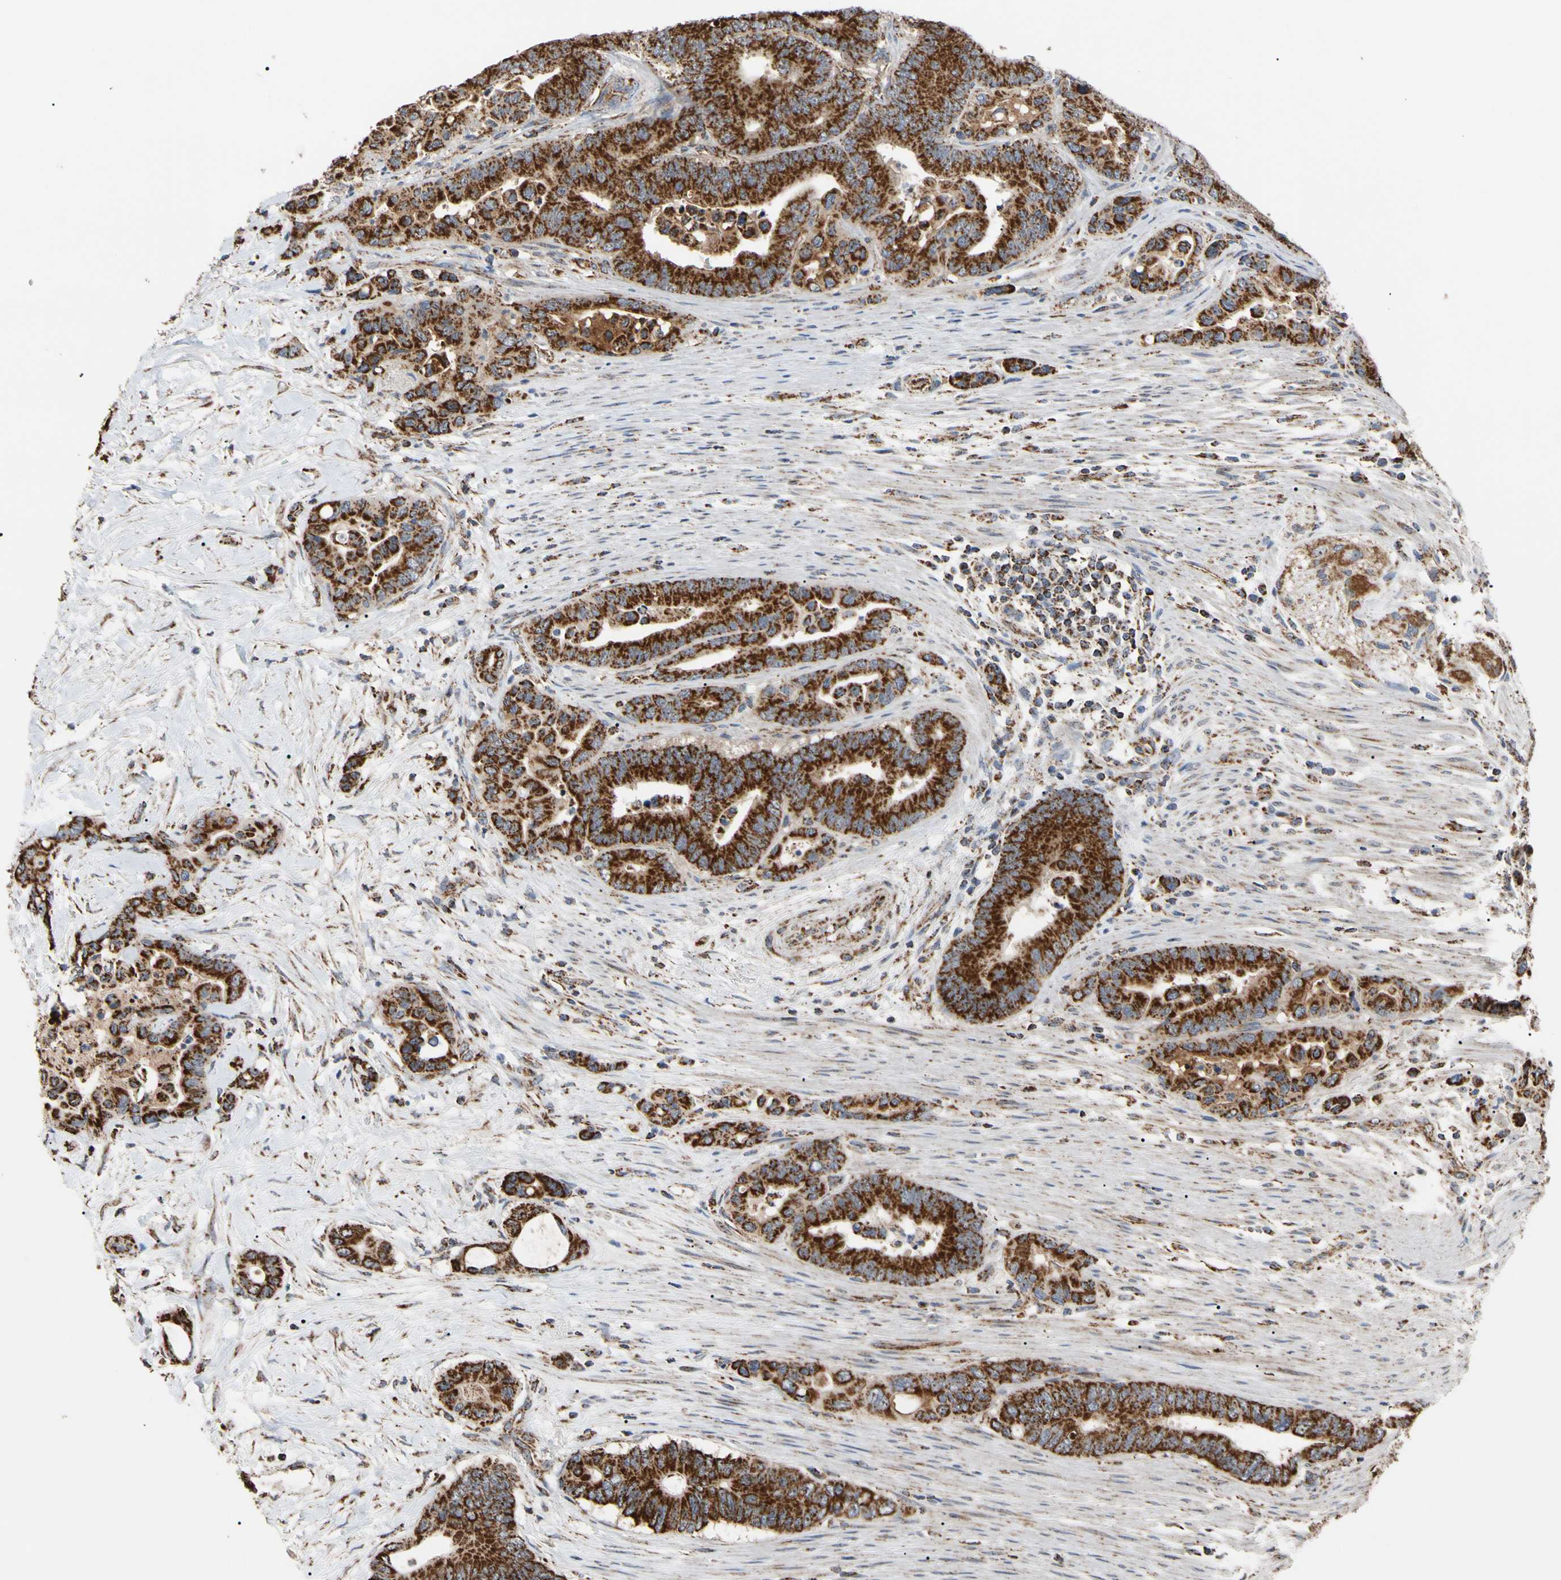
{"staining": {"intensity": "strong", "quantity": ">75%", "location": "cytoplasmic/membranous"}, "tissue": "colorectal cancer", "cell_type": "Tumor cells", "image_type": "cancer", "snomed": [{"axis": "morphology", "description": "Normal tissue, NOS"}, {"axis": "morphology", "description": "Adenocarcinoma, NOS"}, {"axis": "topography", "description": "Colon"}], "caption": "Colorectal adenocarcinoma stained with a protein marker demonstrates strong staining in tumor cells.", "gene": "FAM110B", "patient": {"sex": "male", "age": 82}}